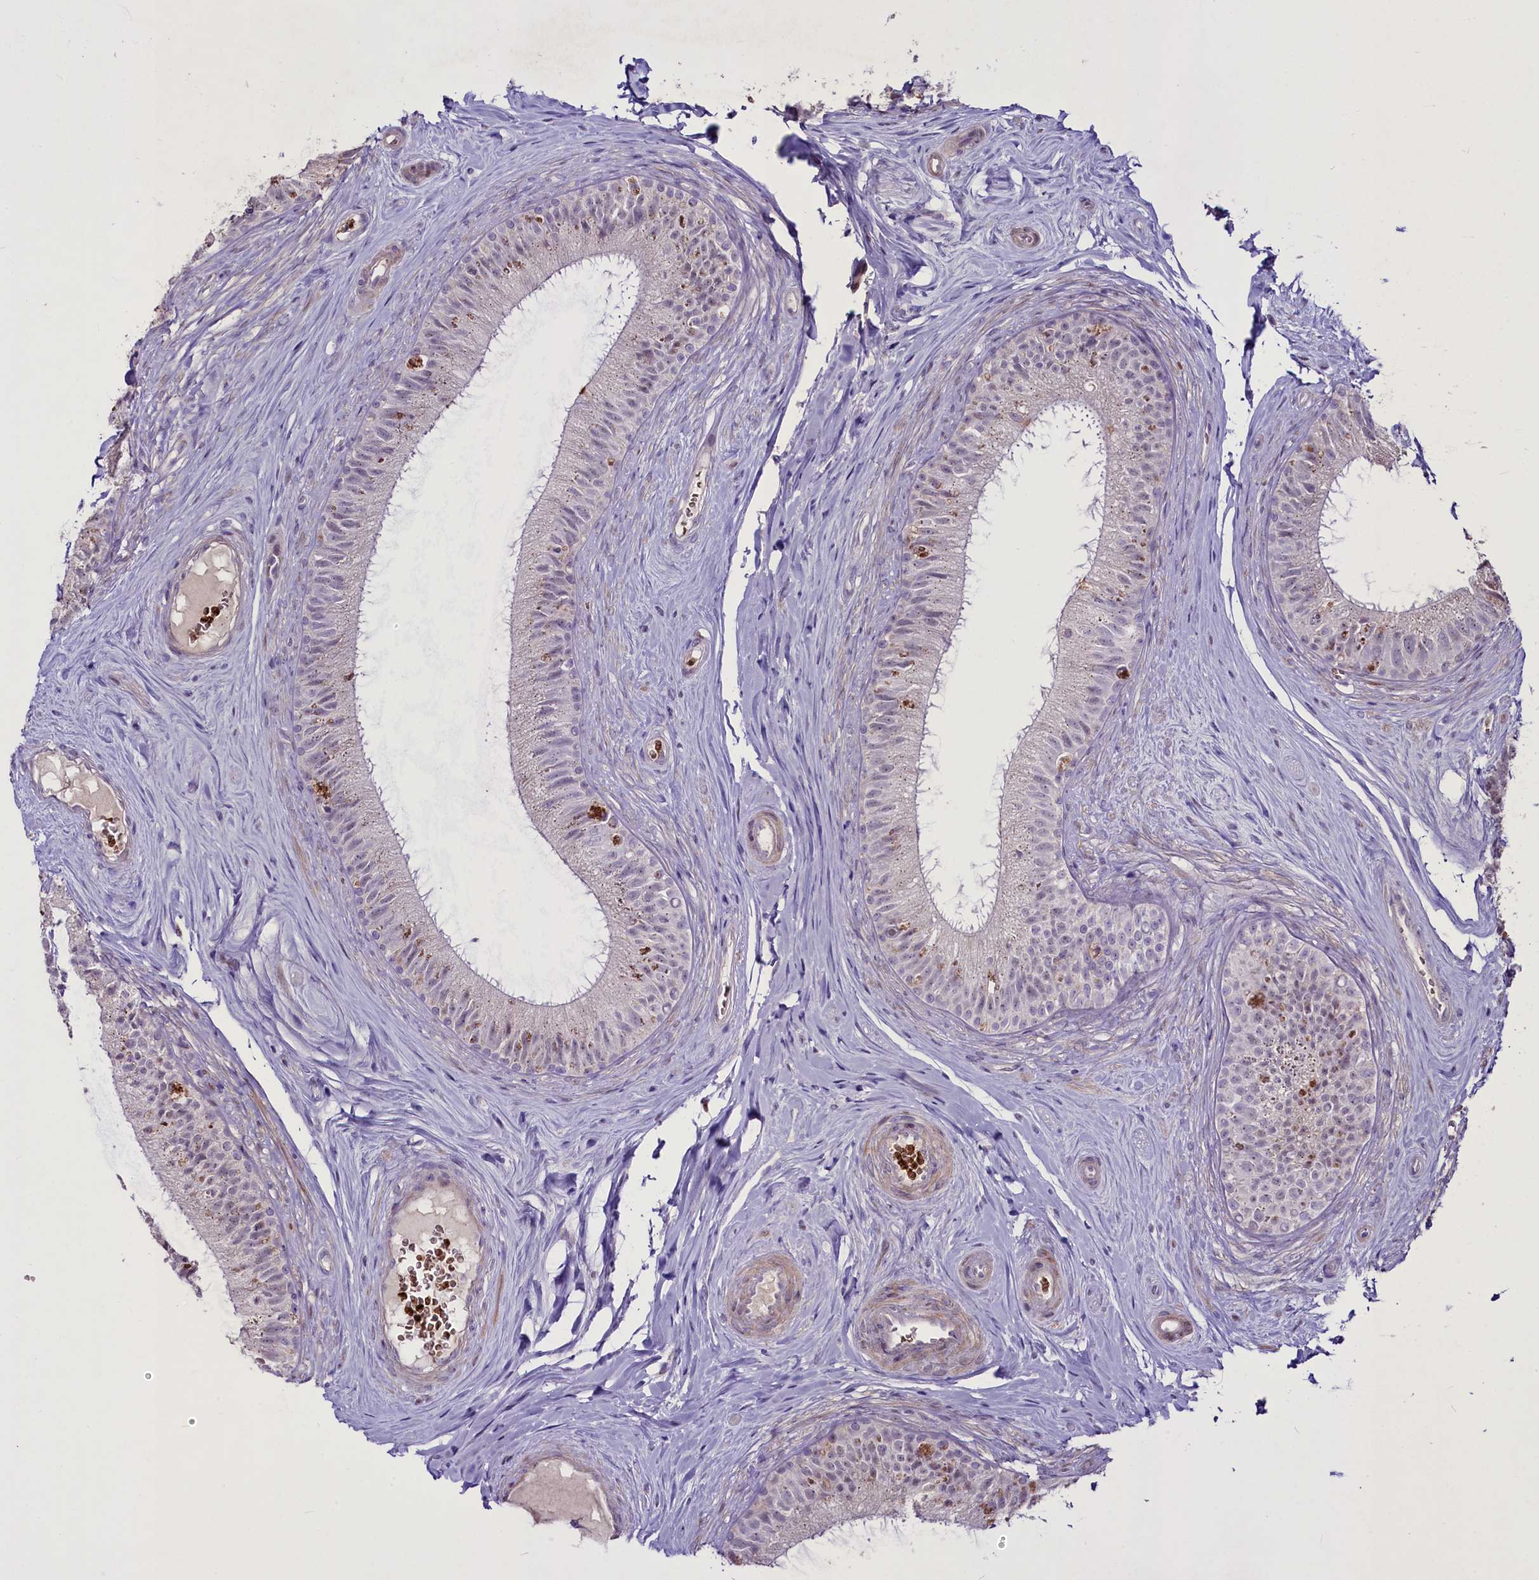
{"staining": {"intensity": "moderate", "quantity": "<25%", "location": "cytoplasmic/membranous"}, "tissue": "epididymis", "cell_type": "Glandular cells", "image_type": "normal", "snomed": [{"axis": "morphology", "description": "Normal tissue, NOS"}, {"axis": "topography", "description": "Epididymis"}], "caption": "This photomicrograph demonstrates benign epididymis stained with IHC to label a protein in brown. The cytoplasmic/membranous of glandular cells show moderate positivity for the protein. Nuclei are counter-stained blue.", "gene": "SUSD3", "patient": {"sex": "male", "age": 33}}